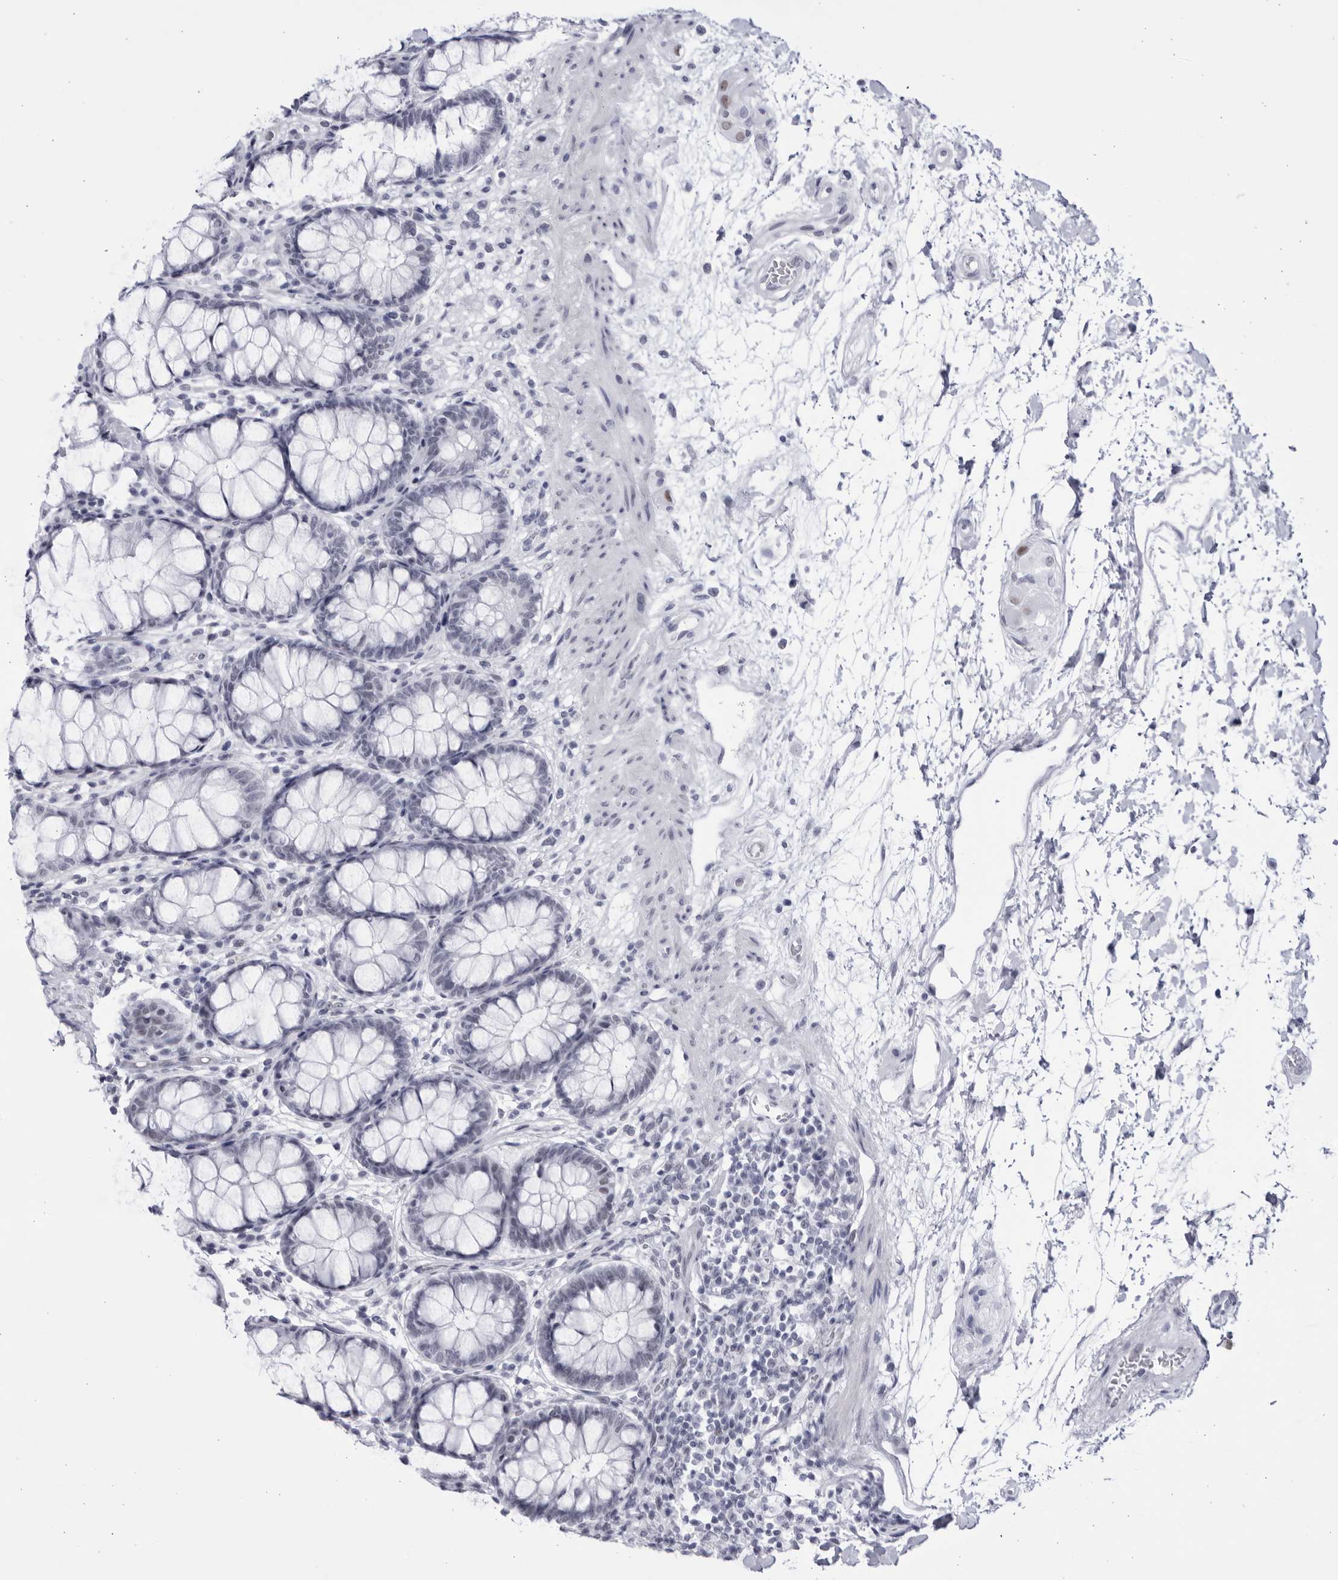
{"staining": {"intensity": "weak", "quantity": "<25%", "location": "nuclear"}, "tissue": "rectum", "cell_type": "Glandular cells", "image_type": "normal", "snomed": [{"axis": "morphology", "description": "Normal tissue, NOS"}, {"axis": "topography", "description": "Rectum"}], "caption": "High power microscopy photomicrograph of an immunohistochemistry (IHC) image of normal rectum, revealing no significant expression in glandular cells.", "gene": "CCDC181", "patient": {"sex": "male", "age": 64}}